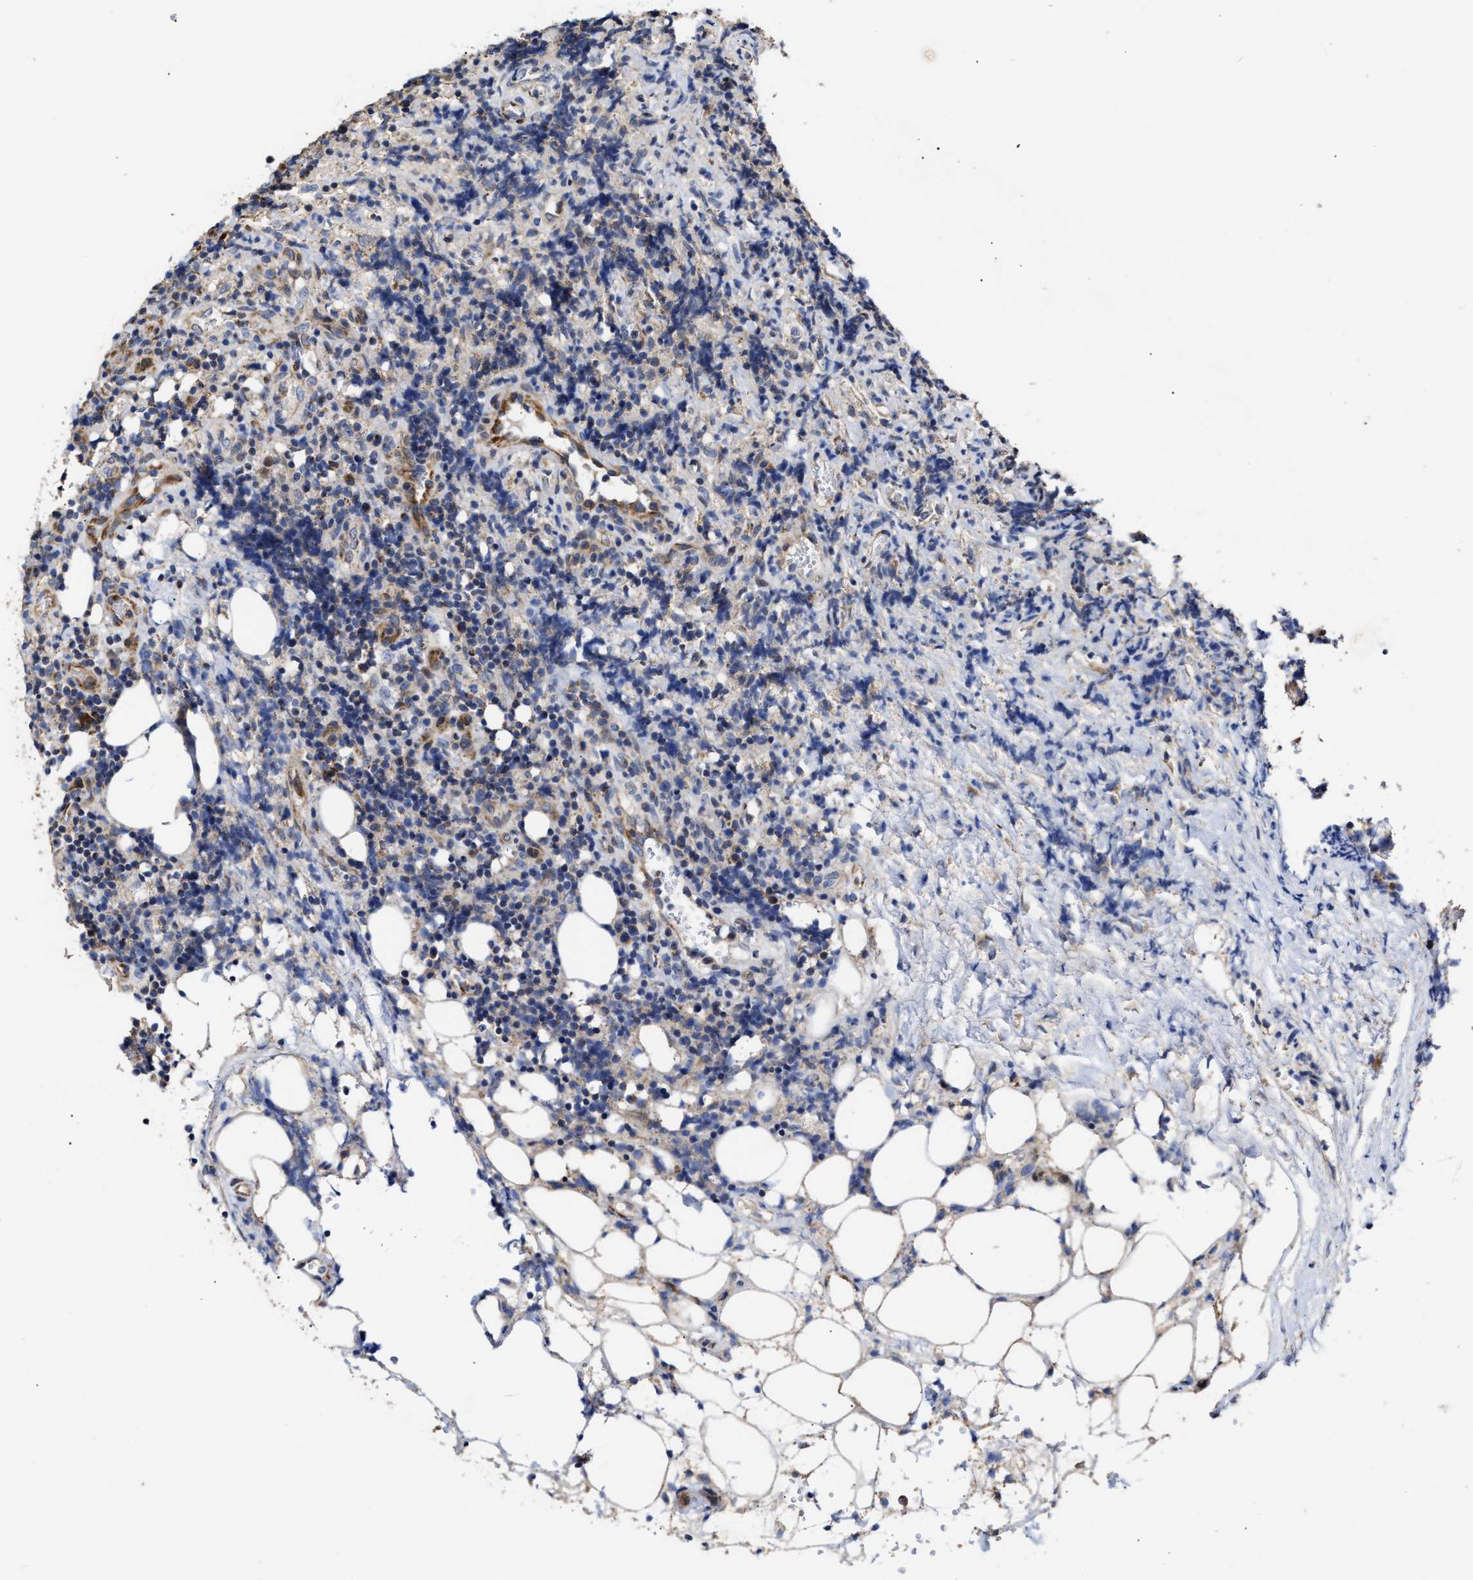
{"staining": {"intensity": "negative", "quantity": "none", "location": "none"}, "tissue": "lymphoma", "cell_type": "Tumor cells", "image_type": "cancer", "snomed": [{"axis": "morphology", "description": "Malignant lymphoma, non-Hodgkin's type, High grade"}, {"axis": "topography", "description": "Lymph node"}], "caption": "This image is of high-grade malignant lymphoma, non-Hodgkin's type stained with immunohistochemistry to label a protein in brown with the nuclei are counter-stained blue. There is no positivity in tumor cells. (DAB immunohistochemistry (IHC), high magnification).", "gene": "MALSU1", "patient": {"sex": "female", "age": 76}}